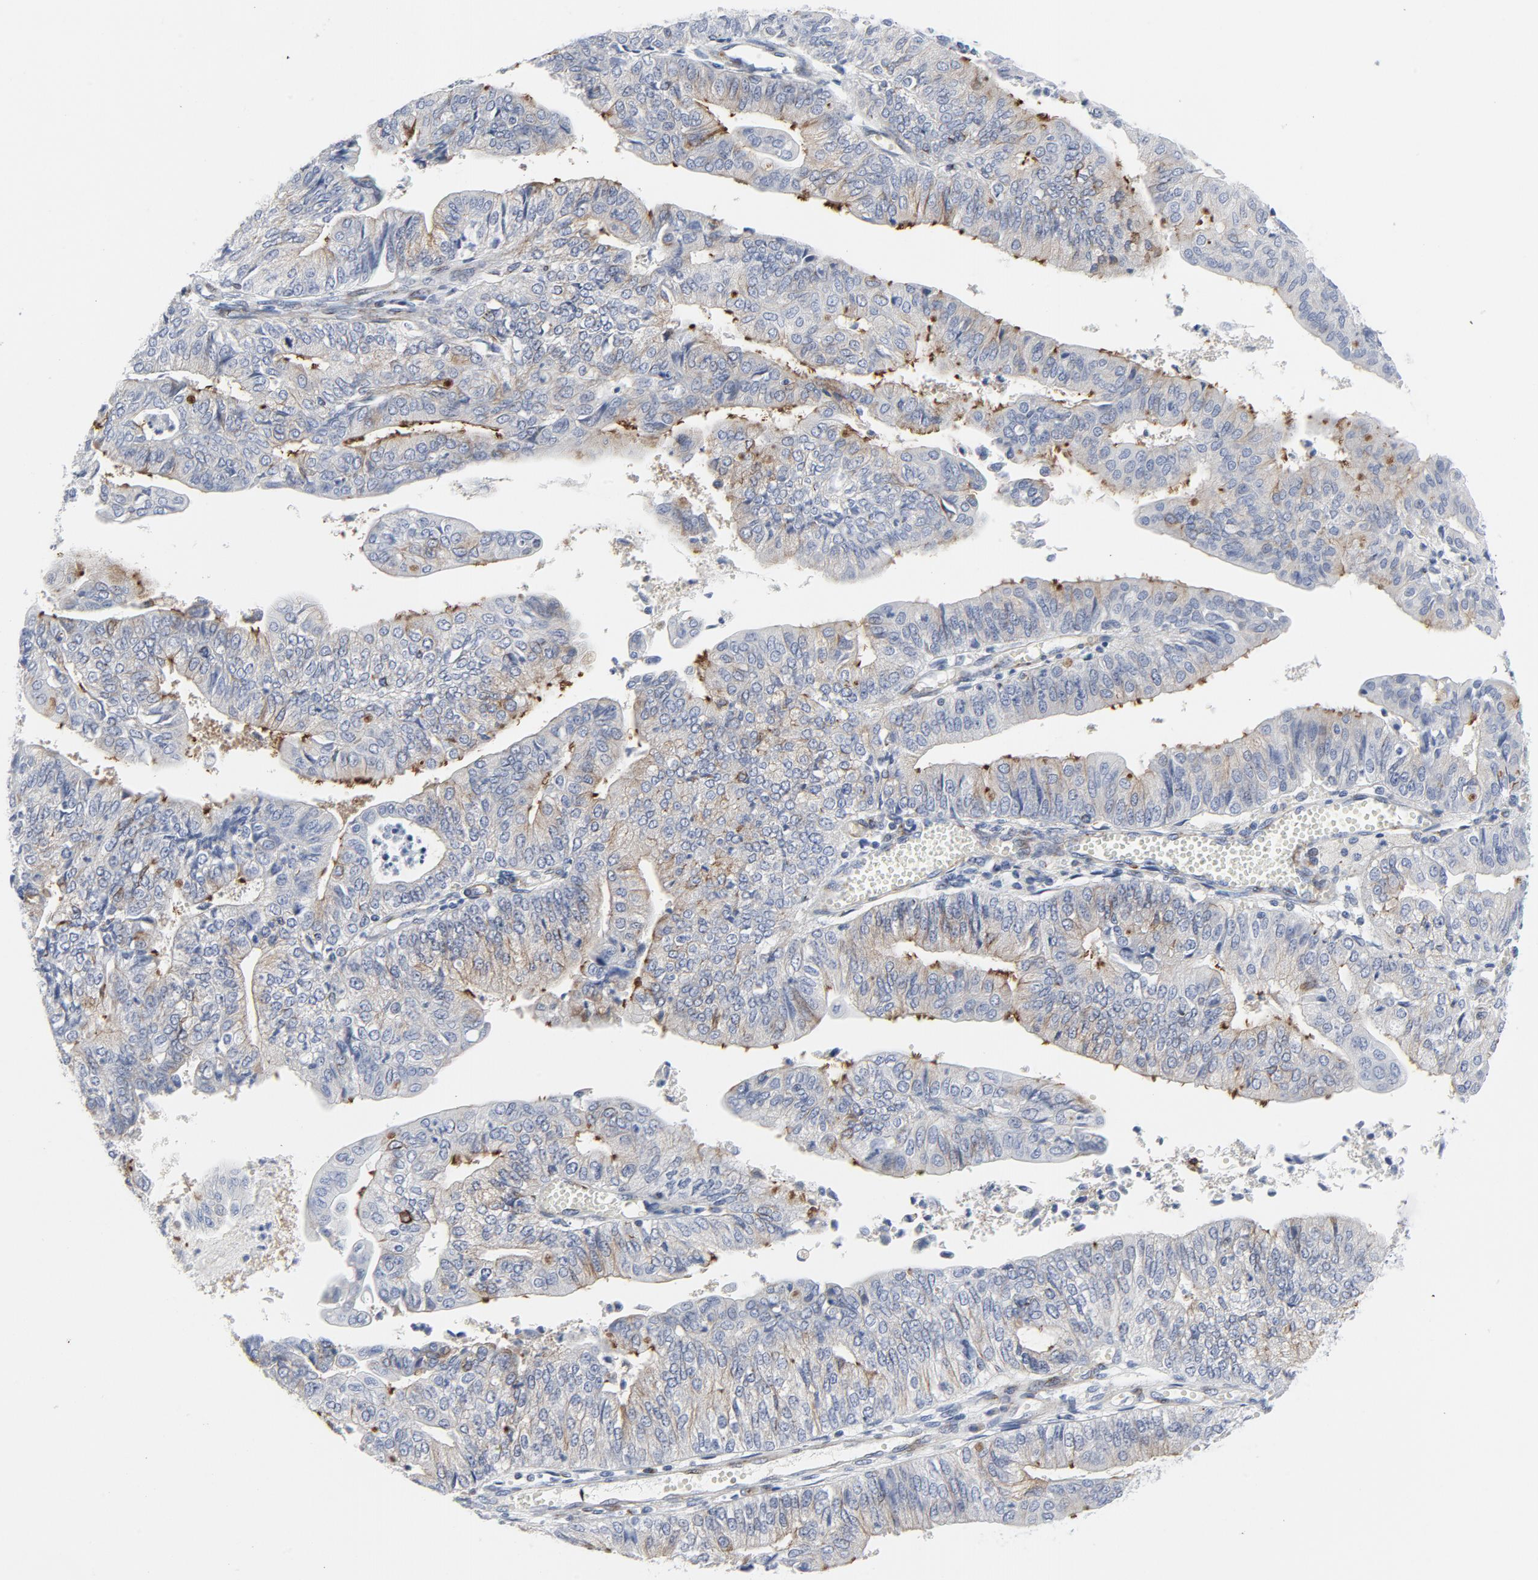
{"staining": {"intensity": "weak", "quantity": "<25%", "location": "cytoplasmic/membranous"}, "tissue": "endometrial cancer", "cell_type": "Tumor cells", "image_type": "cancer", "snomed": [{"axis": "morphology", "description": "Adenocarcinoma, NOS"}, {"axis": "topography", "description": "Endometrium"}], "caption": "Tumor cells are negative for brown protein staining in adenocarcinoma (endometrial).", "gene": "TUBB1", "patient": {"sex": "female", "age": 59}}